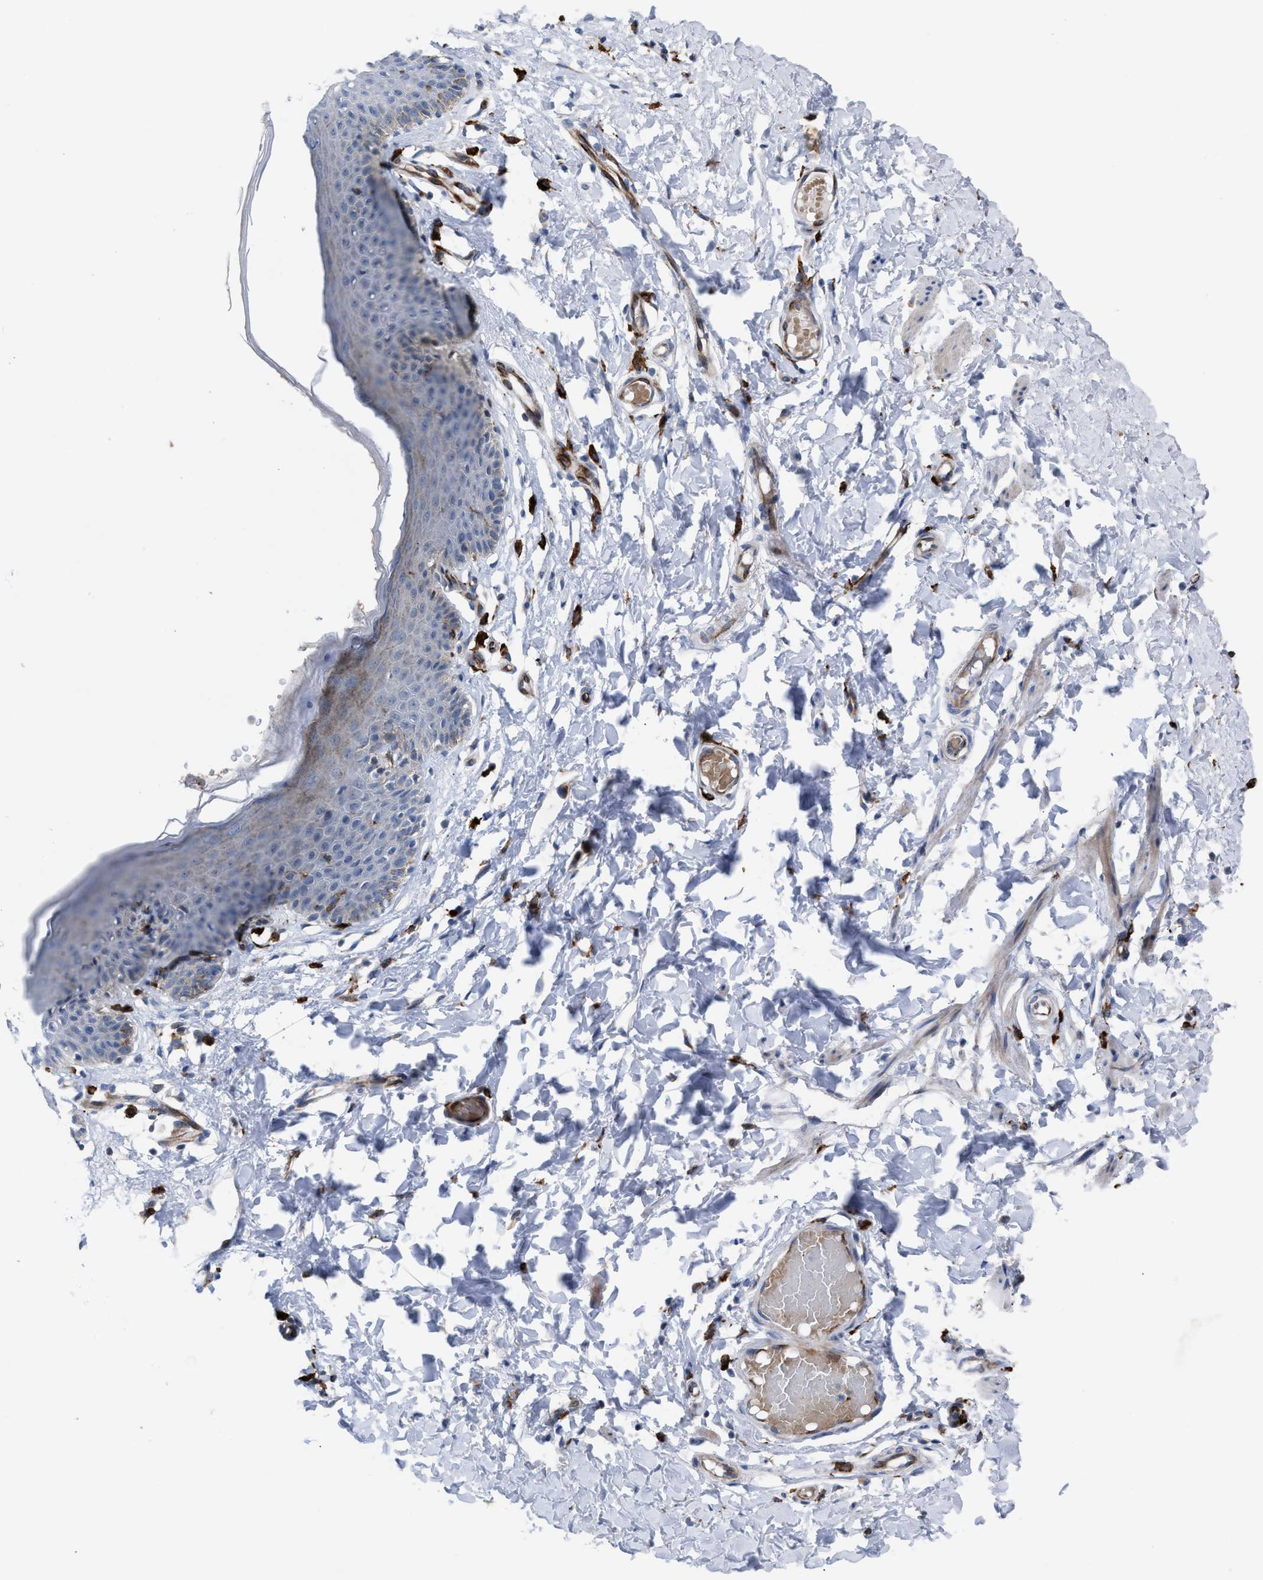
{"staining": {"intensity": "negative", "quantity": "none", "location": "none"}, "tissue": "skin", "cell_type": "Epidermal cells", "image_type": "normal", "snomed": [{"axis": "morphology", "description": "Normal tissue, NOS"}, {"axis": "topography", "description": "Vulva"}], "caption": "Skin stained for a protein using immunohistochemistry (IHC) demonstrates no staining epidermal cells.", "gene": "SLC47A1", "patient": {"sex": "female", "age": 66}}